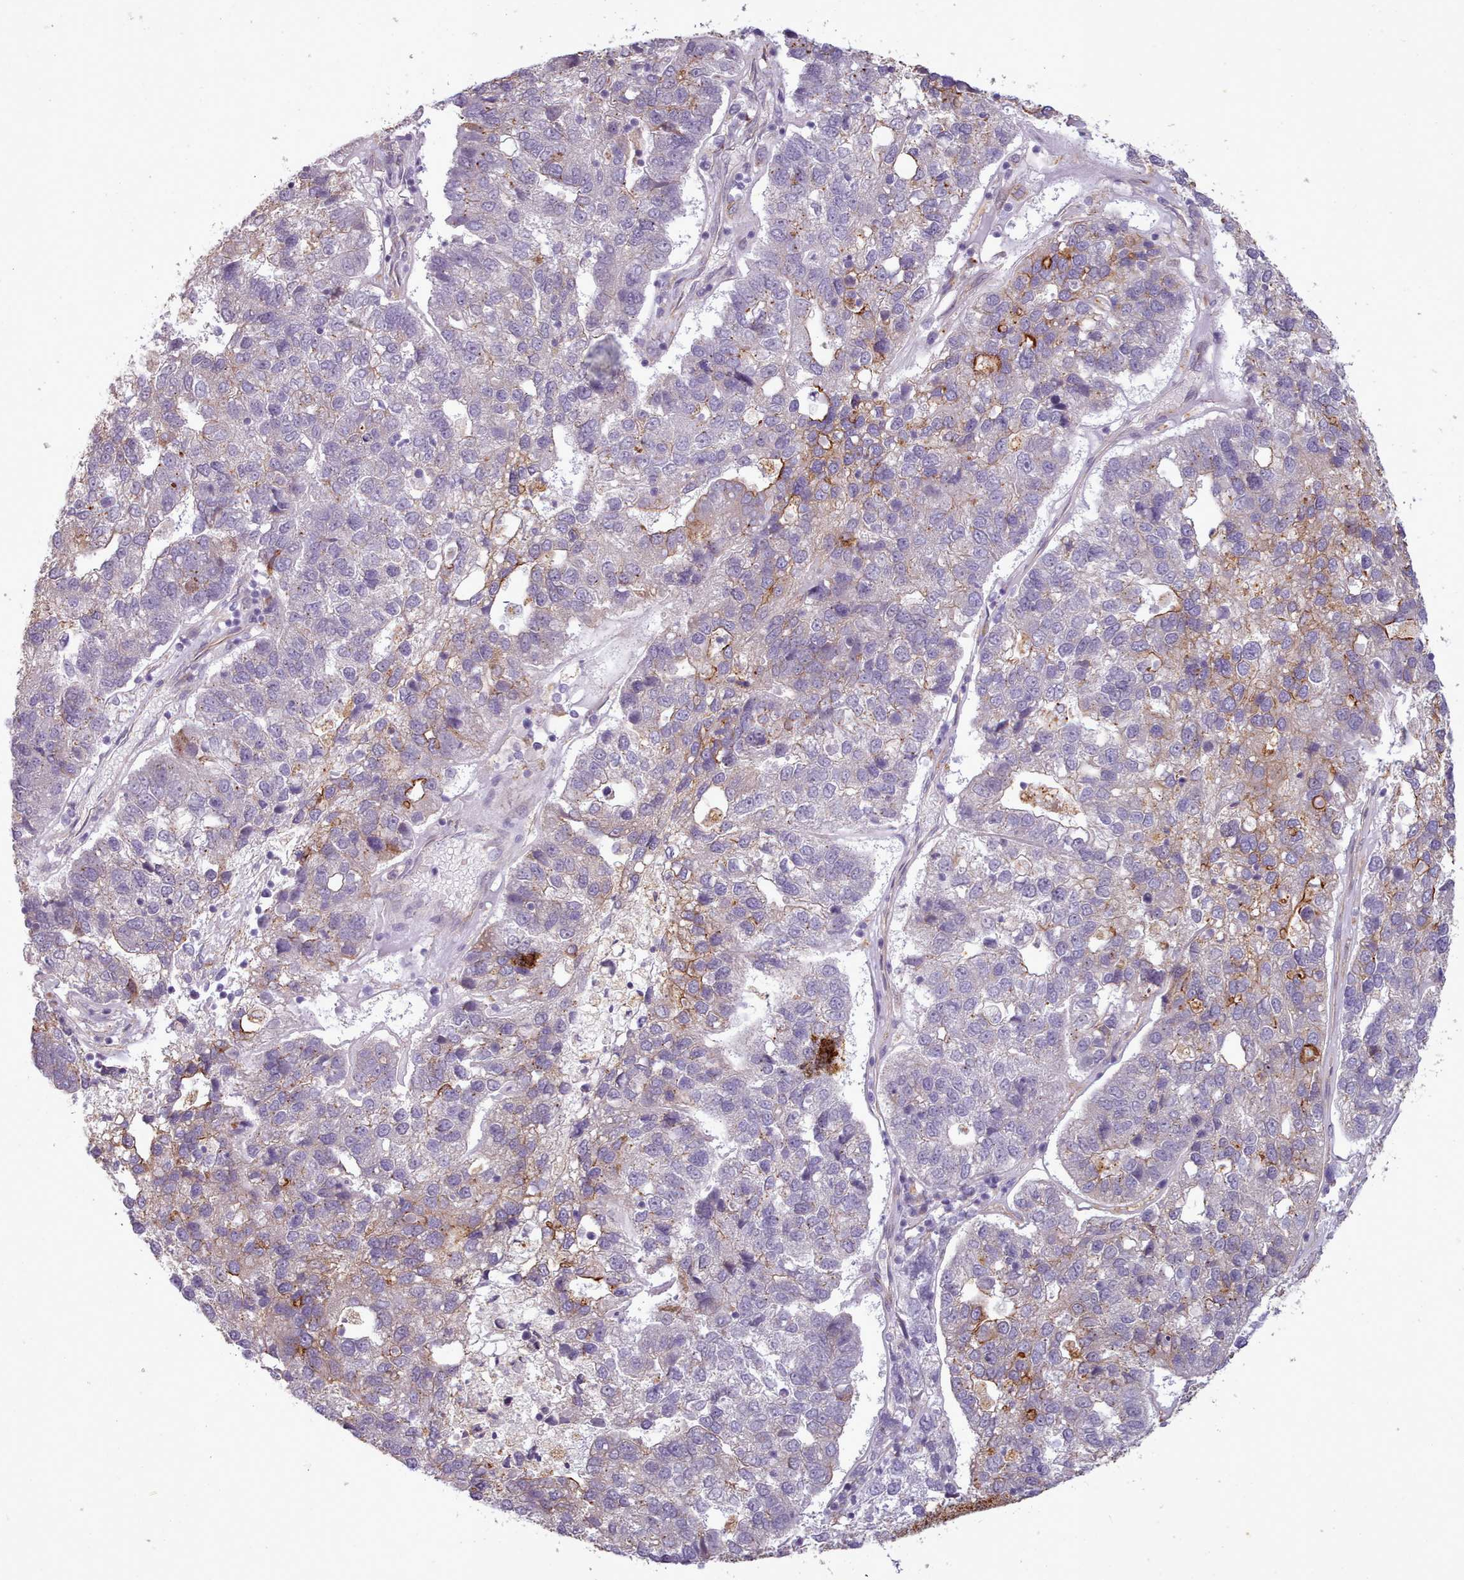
{"staining": {"intensity": "moderate", "quantity": "<25%", "location": "cytoplasmic/membranous"}, "tissue": "pancreatic cancer", "cell_type": "Tumor cells", "image_type": "cancer", "snomed": [{"axis": "morphology", "description": "Adenocarcinoma, NOS"}, {"axis": "topography", "description": "Pancreas"}], "caption": "This photomicrograph exhibits pancreatic cancer (adenocarcinoma) stained with immunohistochemistry to label a protein in brown. The cytoplasmic/membranous of tumor cells show moderate positivity for the protein. Nuclei are counter-stained blue.", "gene": "PLD4", "patient": {"sex": "female", "age": 61}}